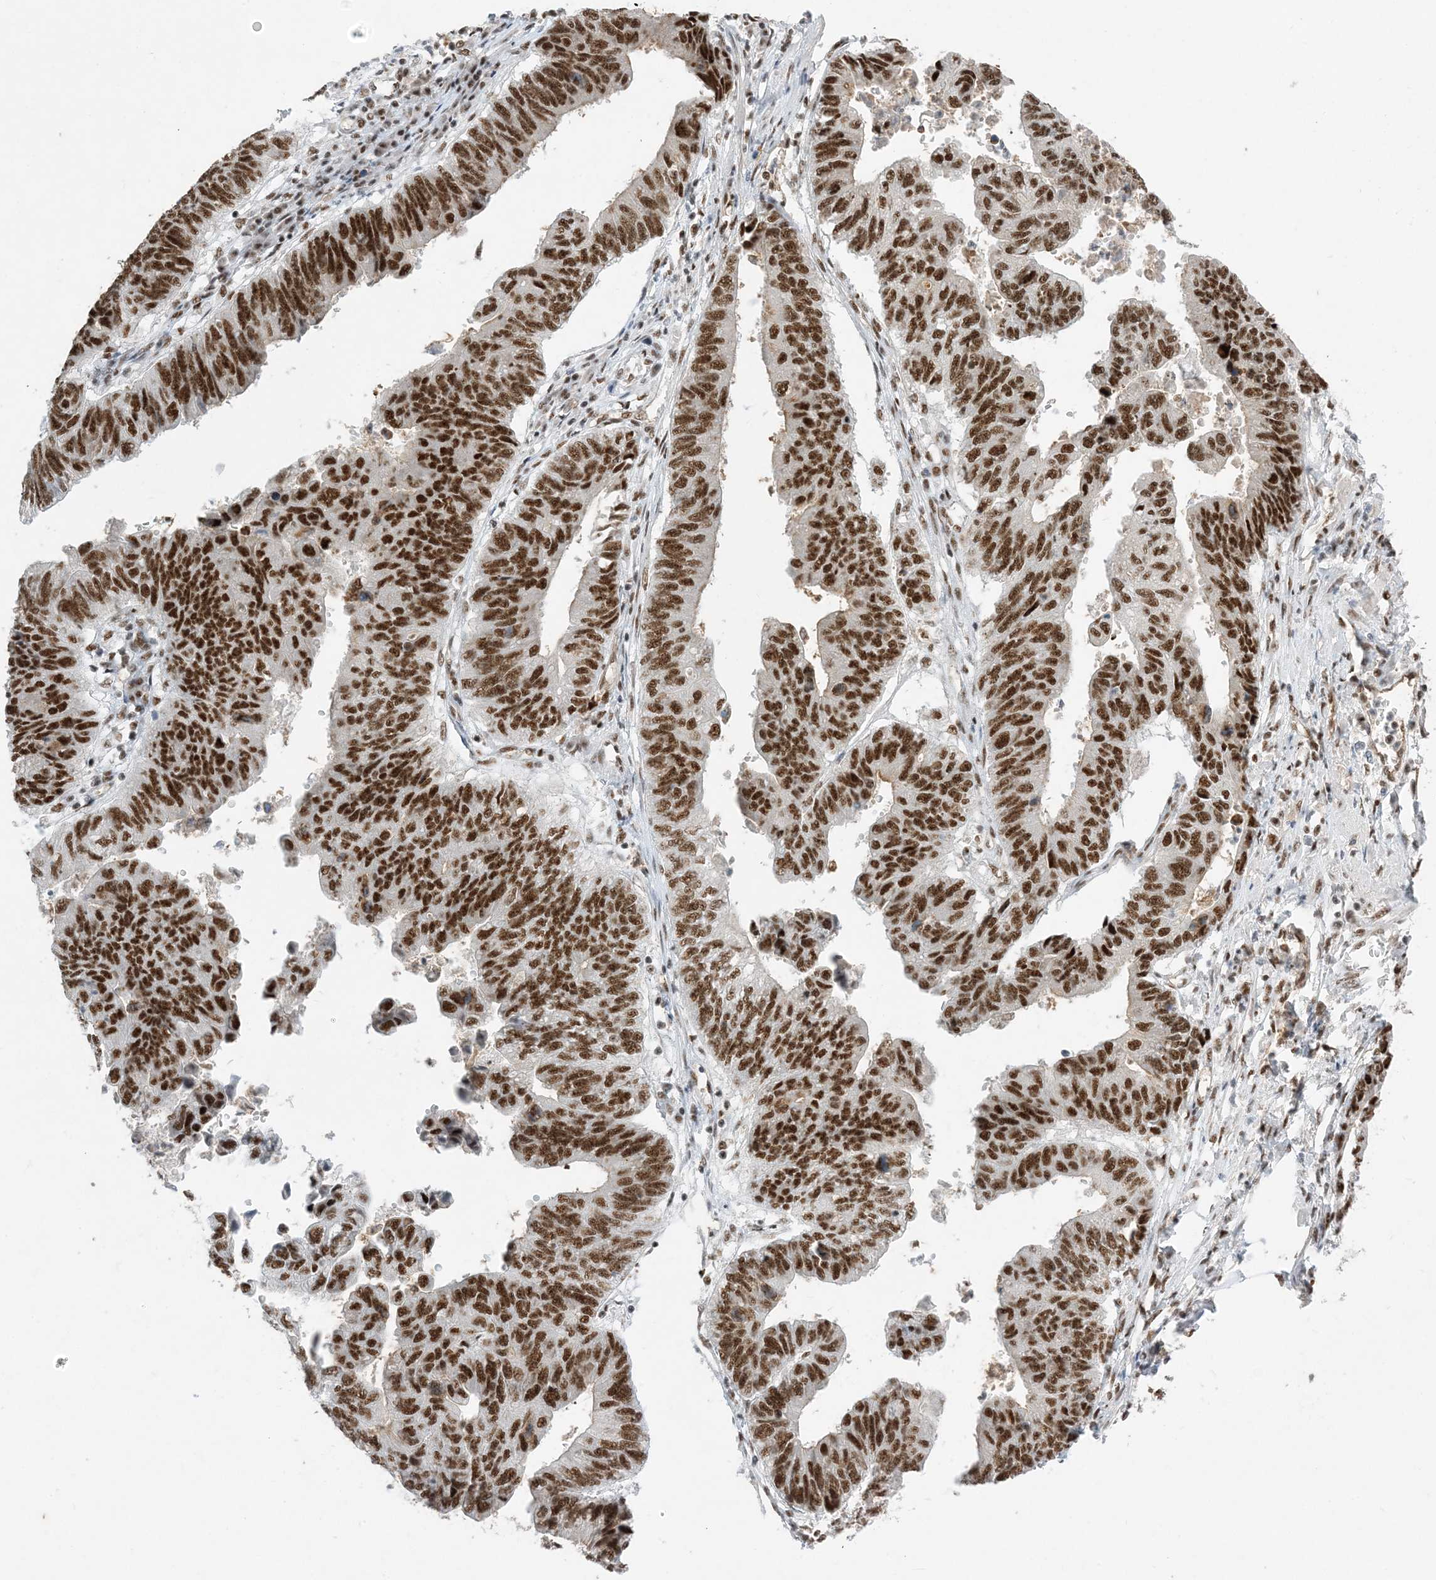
{"staining": {"intensity": "strong", "quantity": ">75%", "location": "nuclear"}, "tissue": "stomach cancer", "cell_type": "Tumor cells", "image_type": "cancer", "snomed": [{"axis": "morphology", "description": "Adenocarcinoma, NOS"}, {"axis": "topography", "description": "Stomach"}], "caption": "Human stomach cancer stained with a protein marker displays strong staining in tumor cells.", "gene": "SF3A3", "patient": {"sex": "male", "age": 59}}